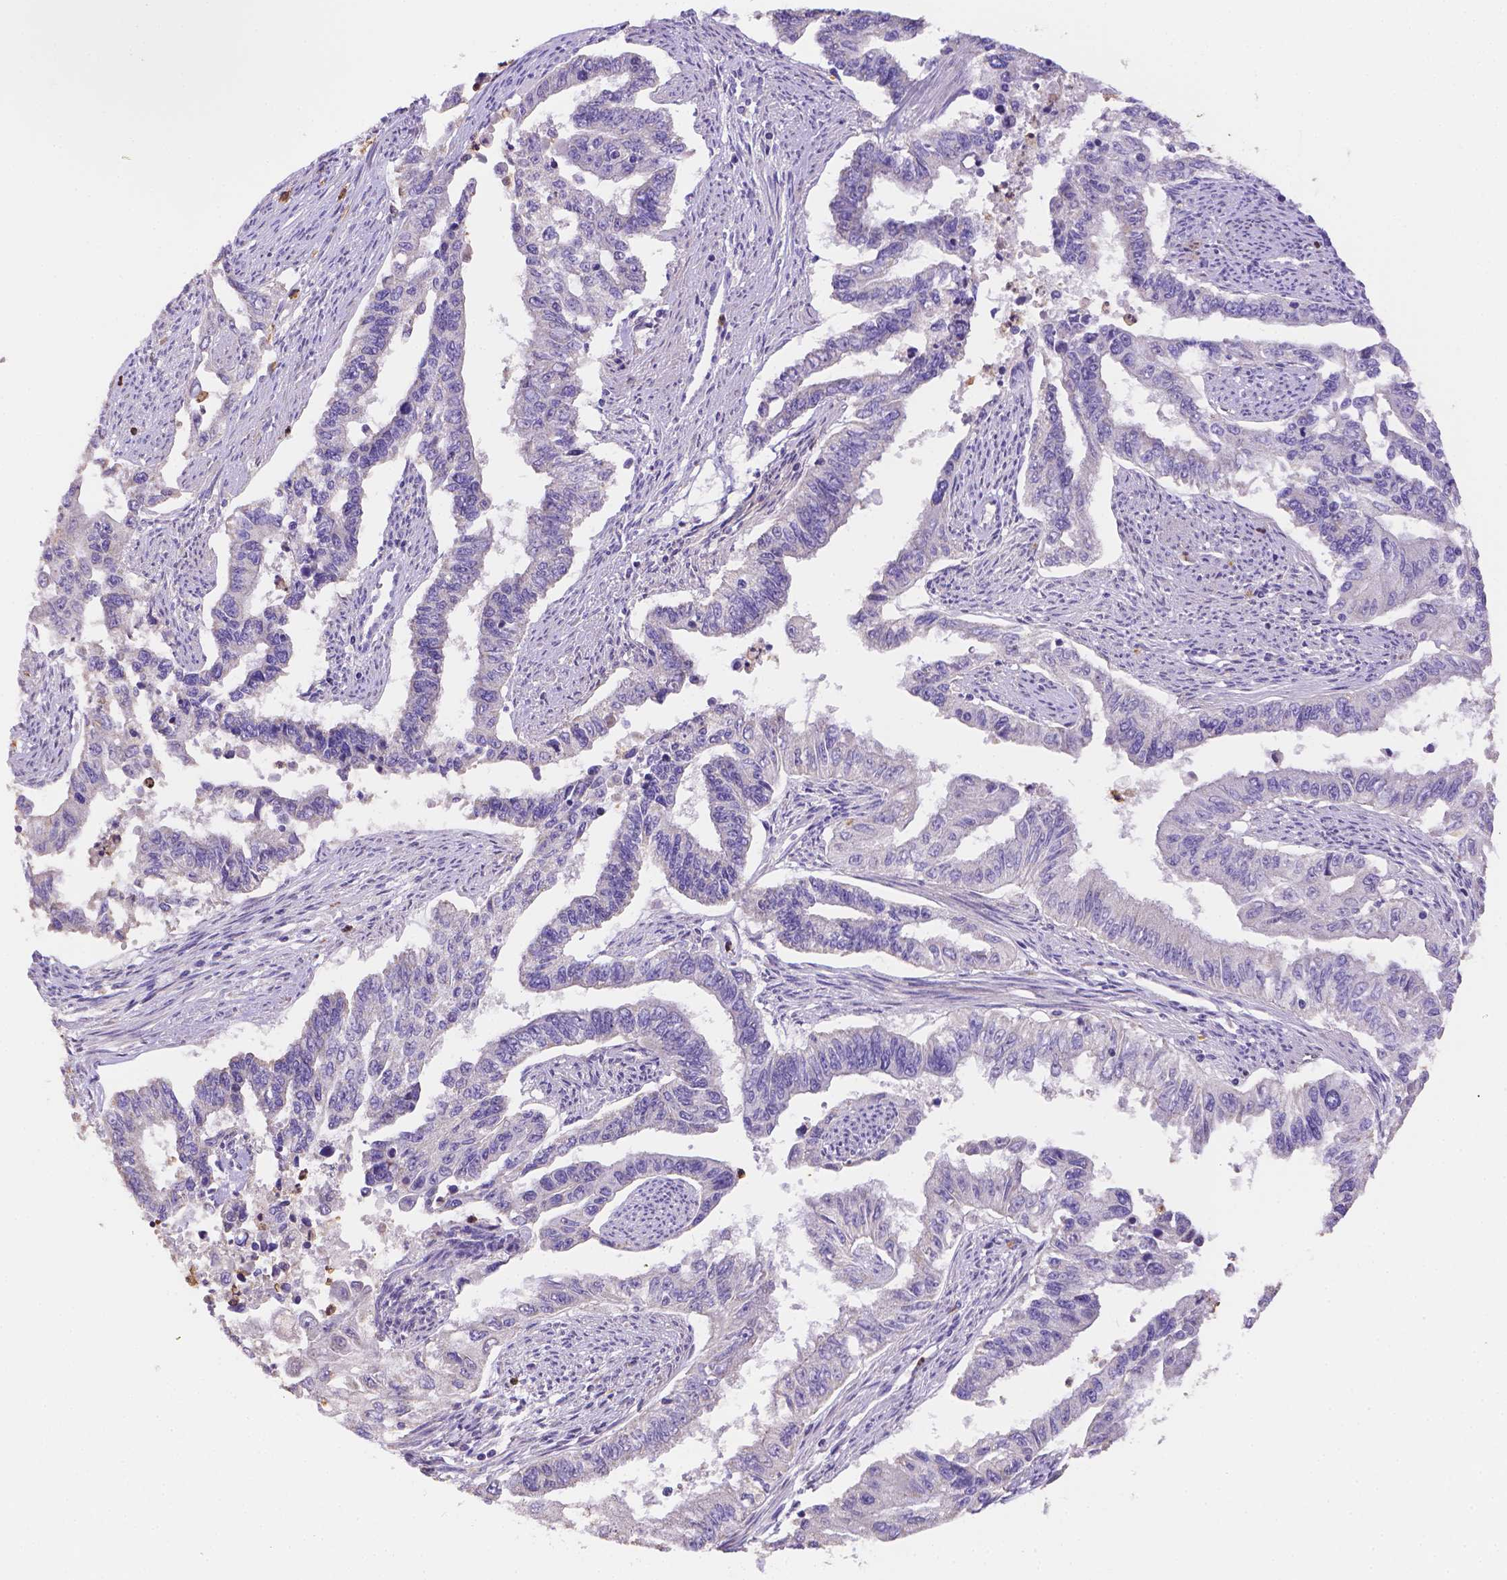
{"staining": {"intensity": "negative", "quantity": "none", "location": "none"}, "tissue": "endometrial cancer", "cell_type": "Tumor cells", "image_type": "cancer", "snomed": [{"axis": "morphology", "description": "Adenocarcinoma, NOS"}, {"axis": "topography", "description": "Uterus"}], "caption": "Immunohistochemistry of human endometrial cancer demonstrates no staining in tumor cells.", "gene": "NXPE2", "patient": {"sex": "female", "age": 59}}